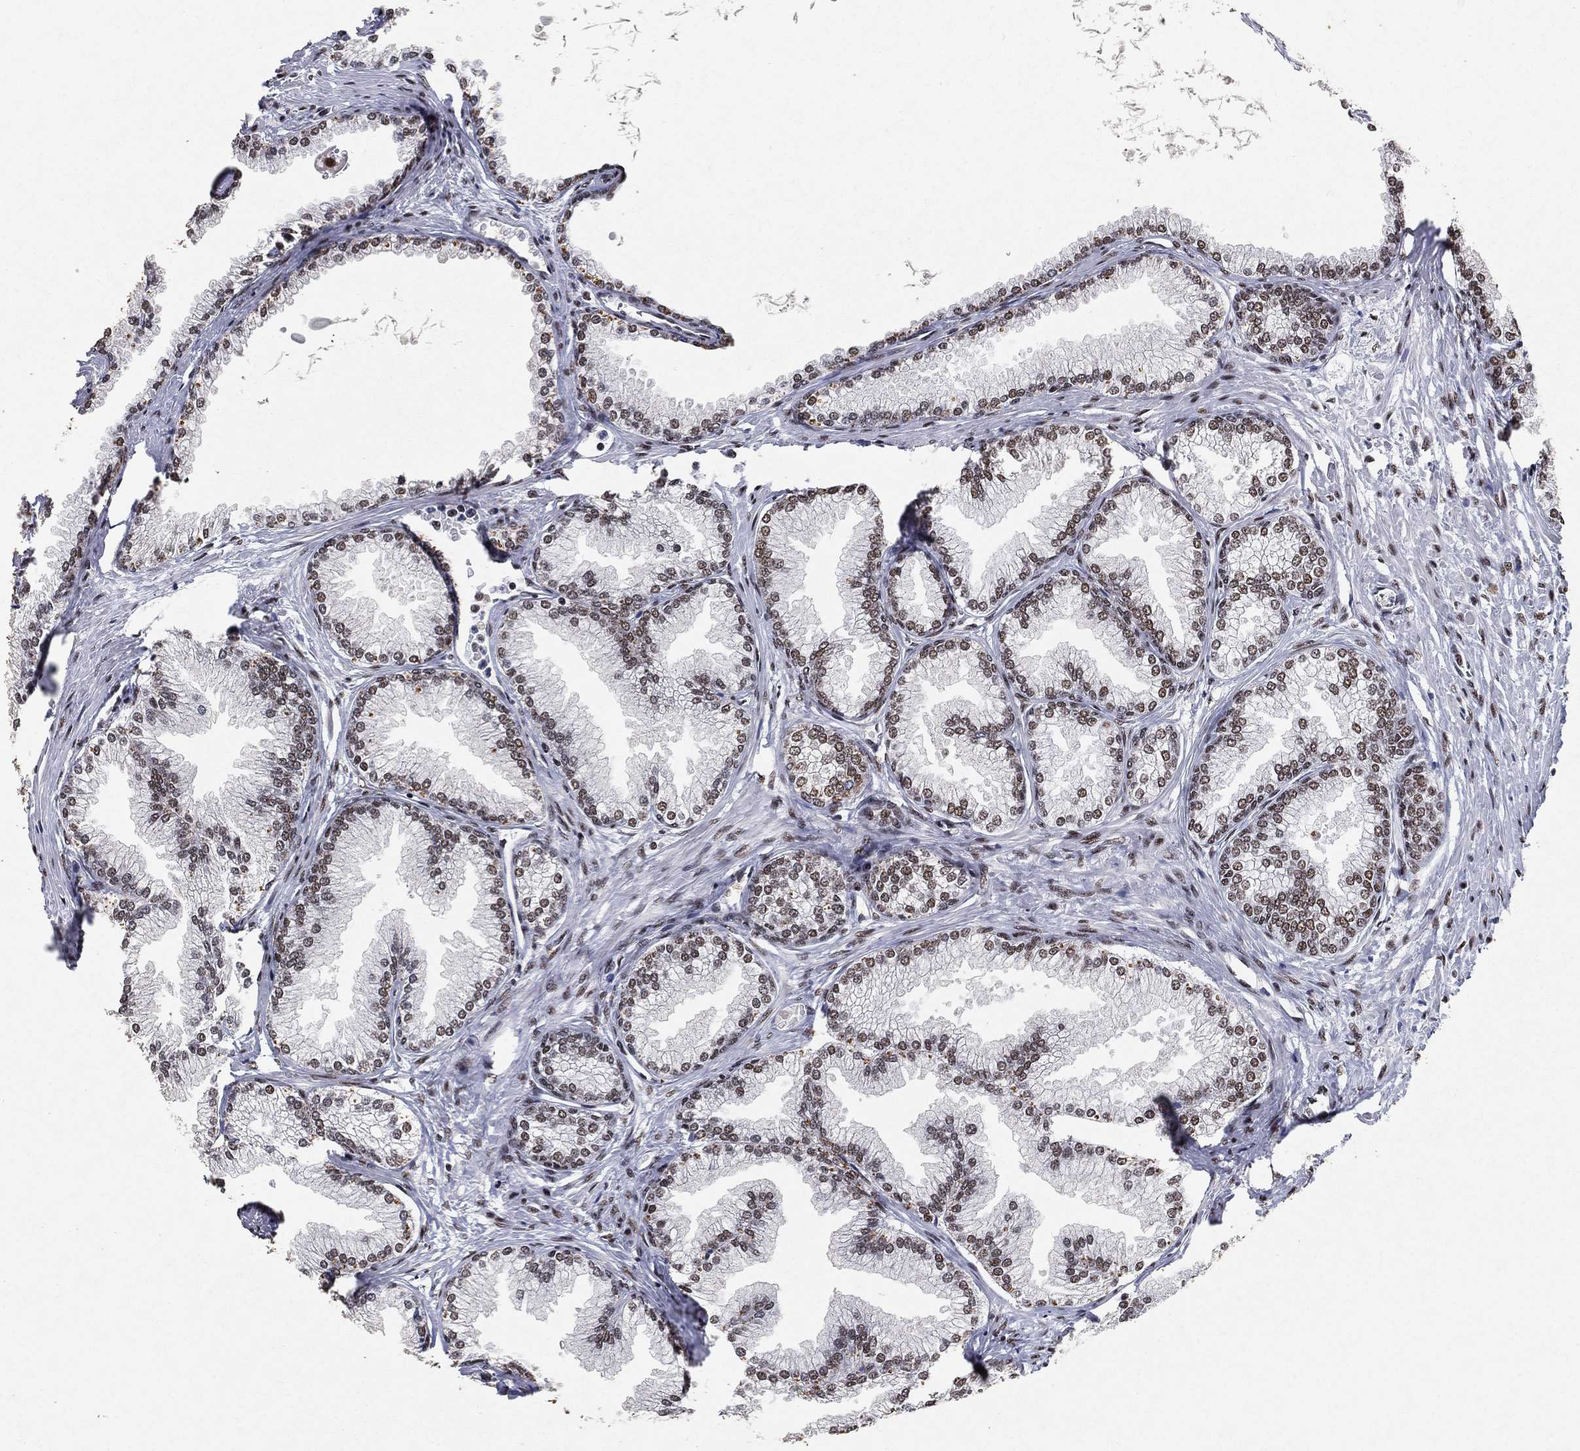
{"staining": {"intensity": "strong", "quantity": ">75%", "location": "nuclear"}, "tissue": "prostate", "cell_type": "Glandular cells", "image_type": "normal", "snomed": [{"axis": "morphology", "description": "Normal tissue, NOS"}, {"axis": "topography", "description": "Prostate"}], "caption": "Brown immunohistochemical staining in benign human prostate exhibits strong nuclear staining in about >75% of glandular cells. (DAB IHC with brightfield microscopy, high magnification).", "gene": "DDX27", "patient": {"sex": "male", "age": 72}}